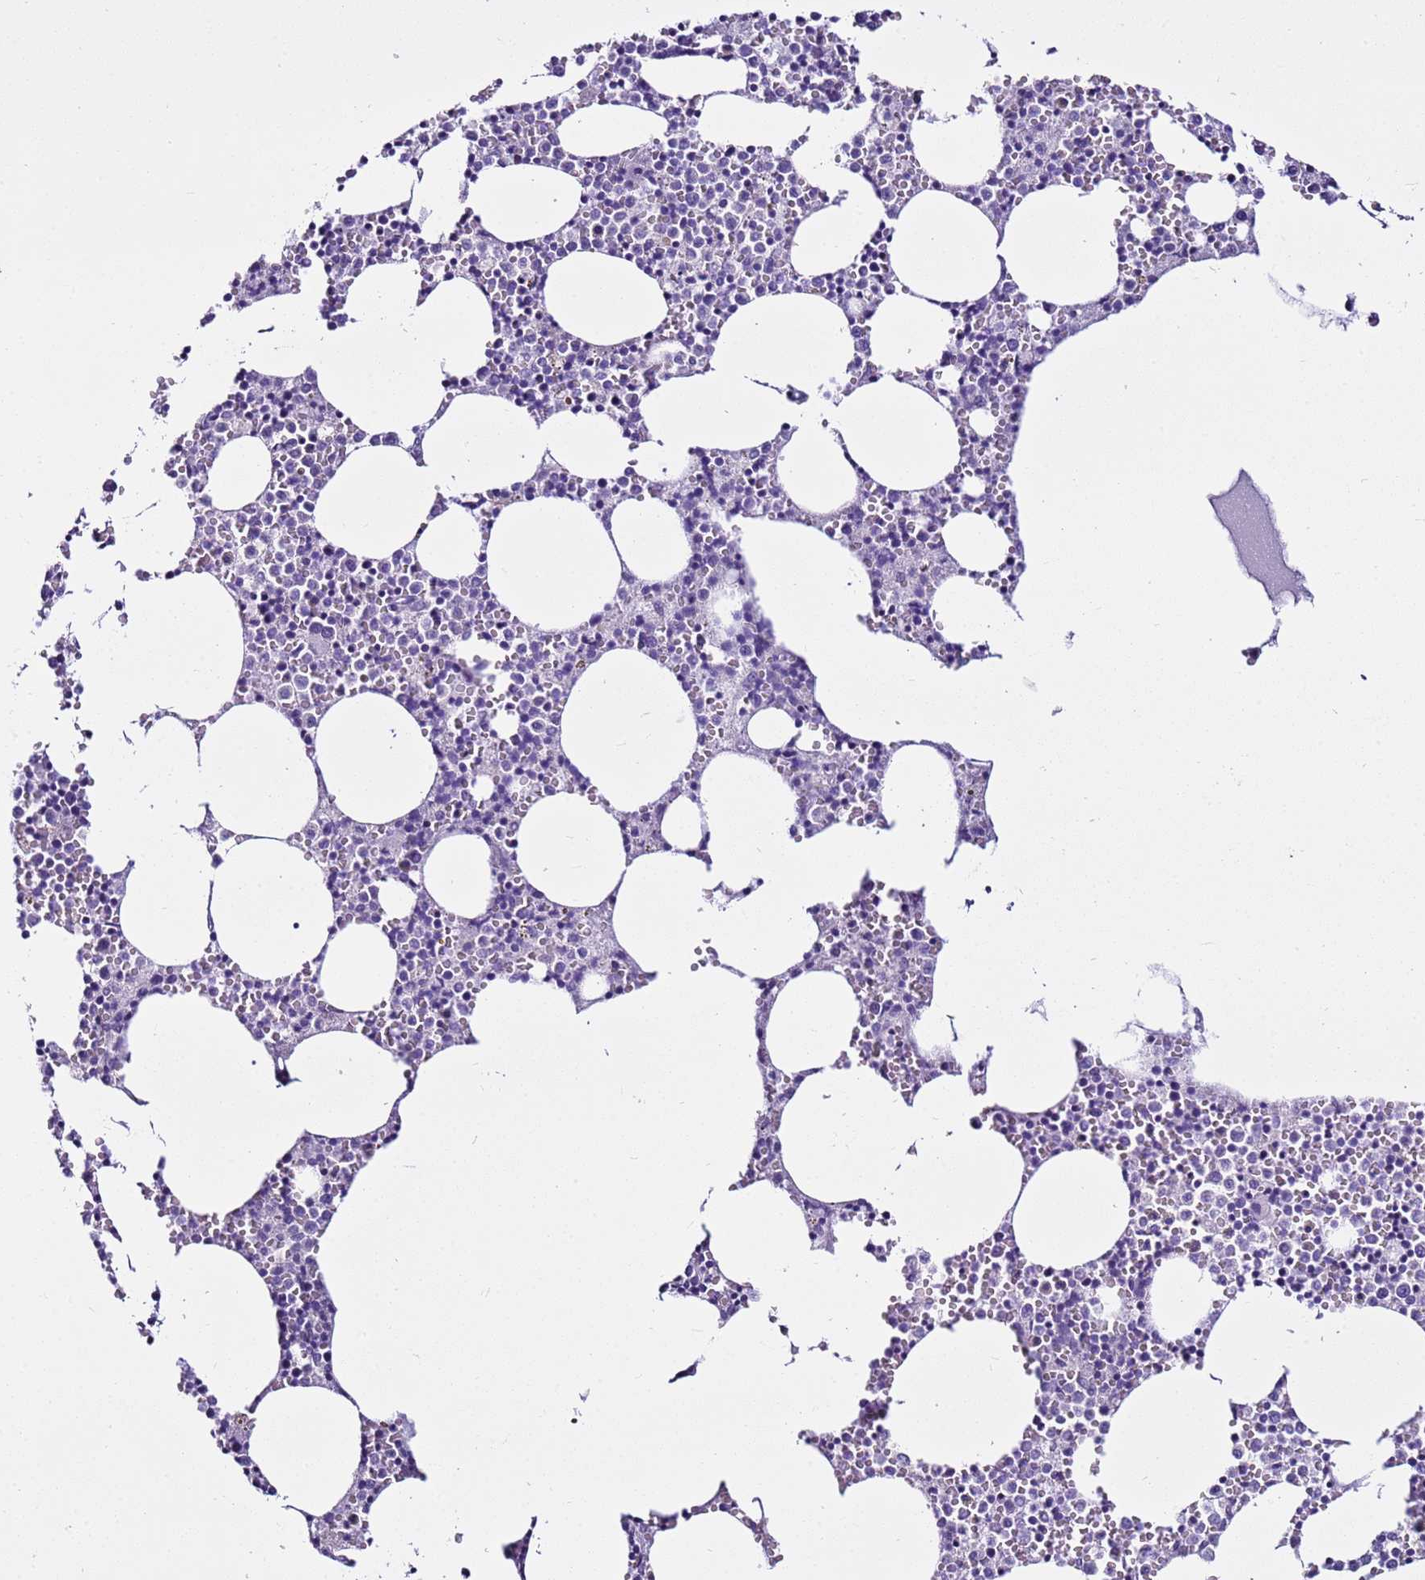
{"staining": {"intensity": "negative", "quantity": "none", "location": "none"}, "tissue": "bone marrow", "cell_type": "Hematopoietic cells", "image_type": "normal", "snomed": [{"axis": "morphology", "description": "Normal tissue, NOS"}, {"axis": "topography", "description": "Bone marrow"}], "caption": "IHC of unremarkable human bone marrow shows no positivity in hematopoietic cells. The staining is performed using DAB (3,3'-diaminobenzidine) brown chromogen with nuclei counter-stained in using hematoxylin.", "gene": "LCMT1", "patient": {"sex": "female", "age": 64}}